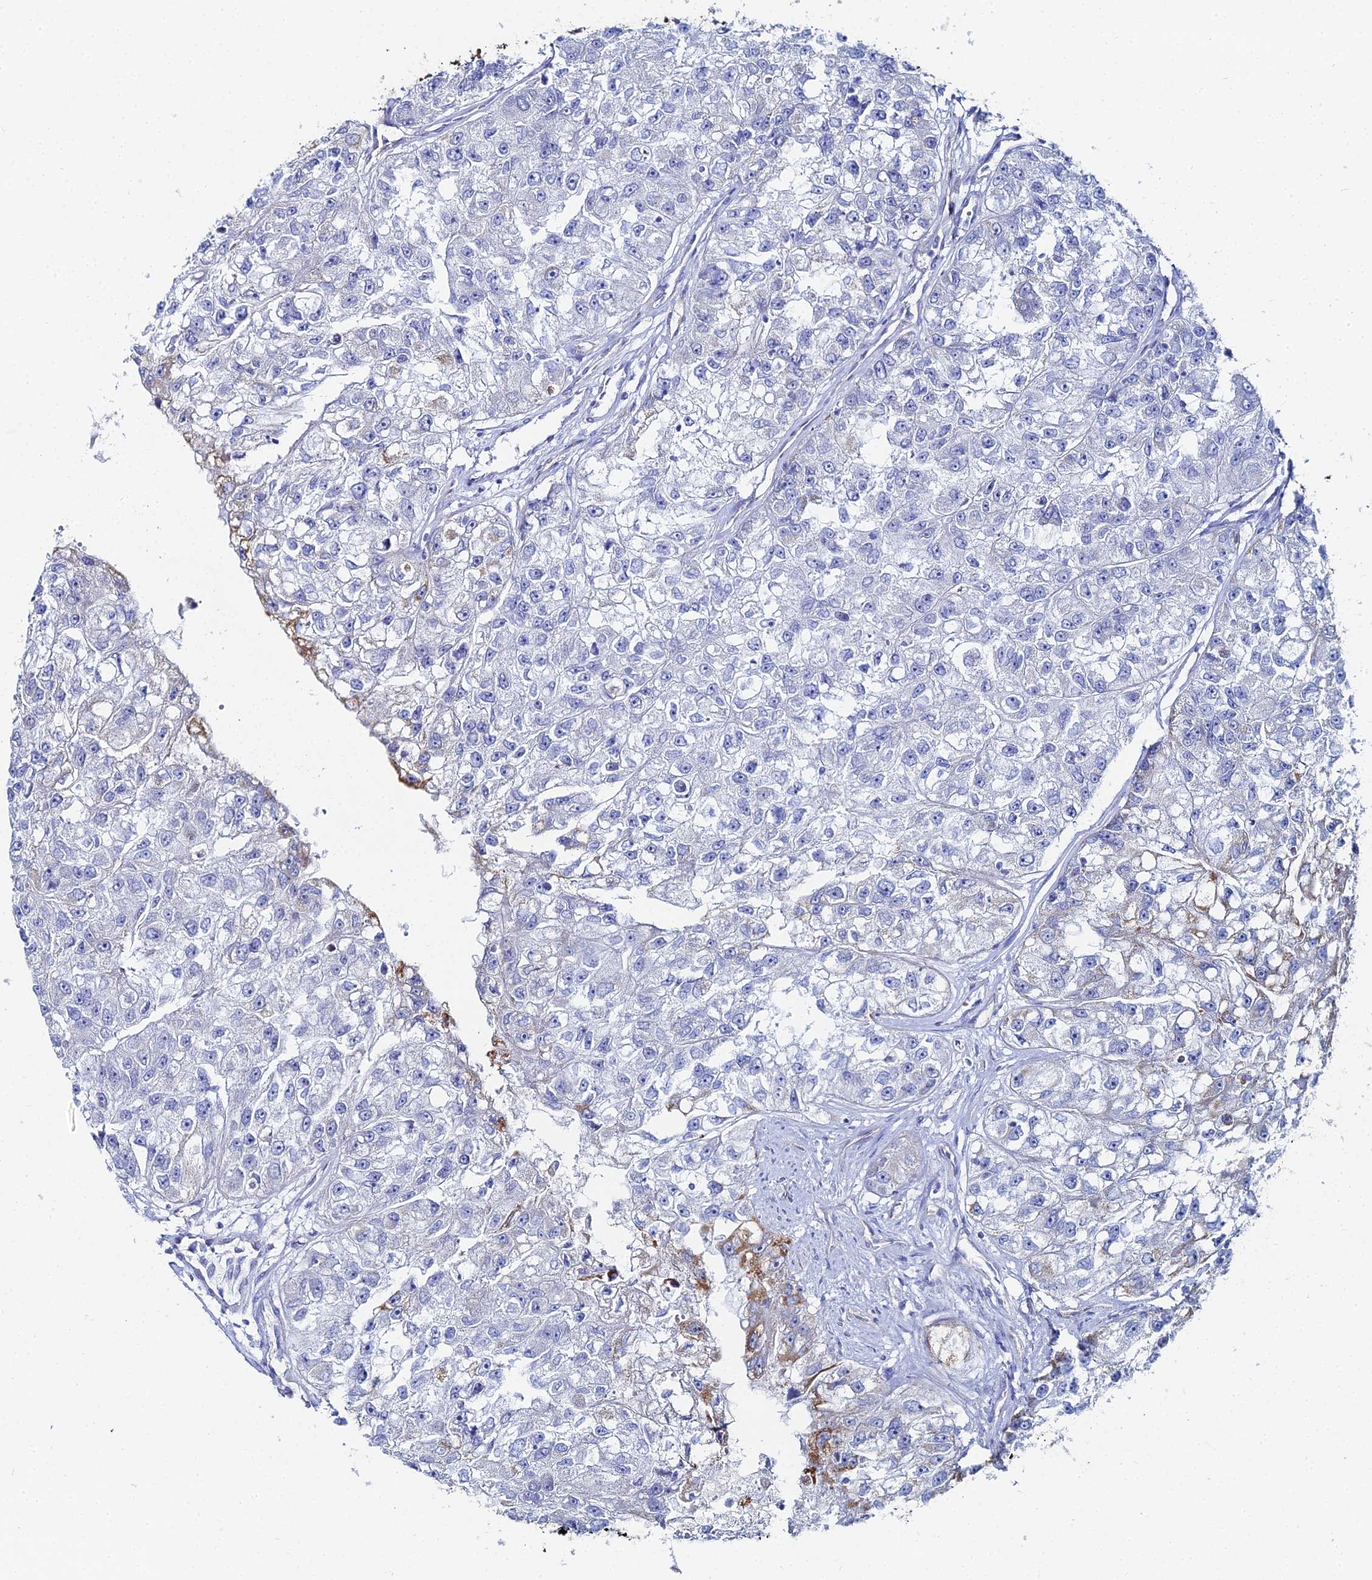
{"staining": {"intensity": "moderate", "quantity": "<25%", "location": "cytoplasmic/membranous"}, "tissue": "renal cancer", "cell_type": "Tumor cells", "image_type": "cancer", "snomed": [{"axis": "morphology", "description": "Adenocarcinoma, NOS"}, {"axis": "topography", "description": "Kidney"}], "caption": "Moderate cytoplasmic/membranous protein staining is appreciated in approximately <25% of tumor cells in renal adenocarcinoma.", "gene": "DHX34", "patient": {"sex": "male", "age": 63}}